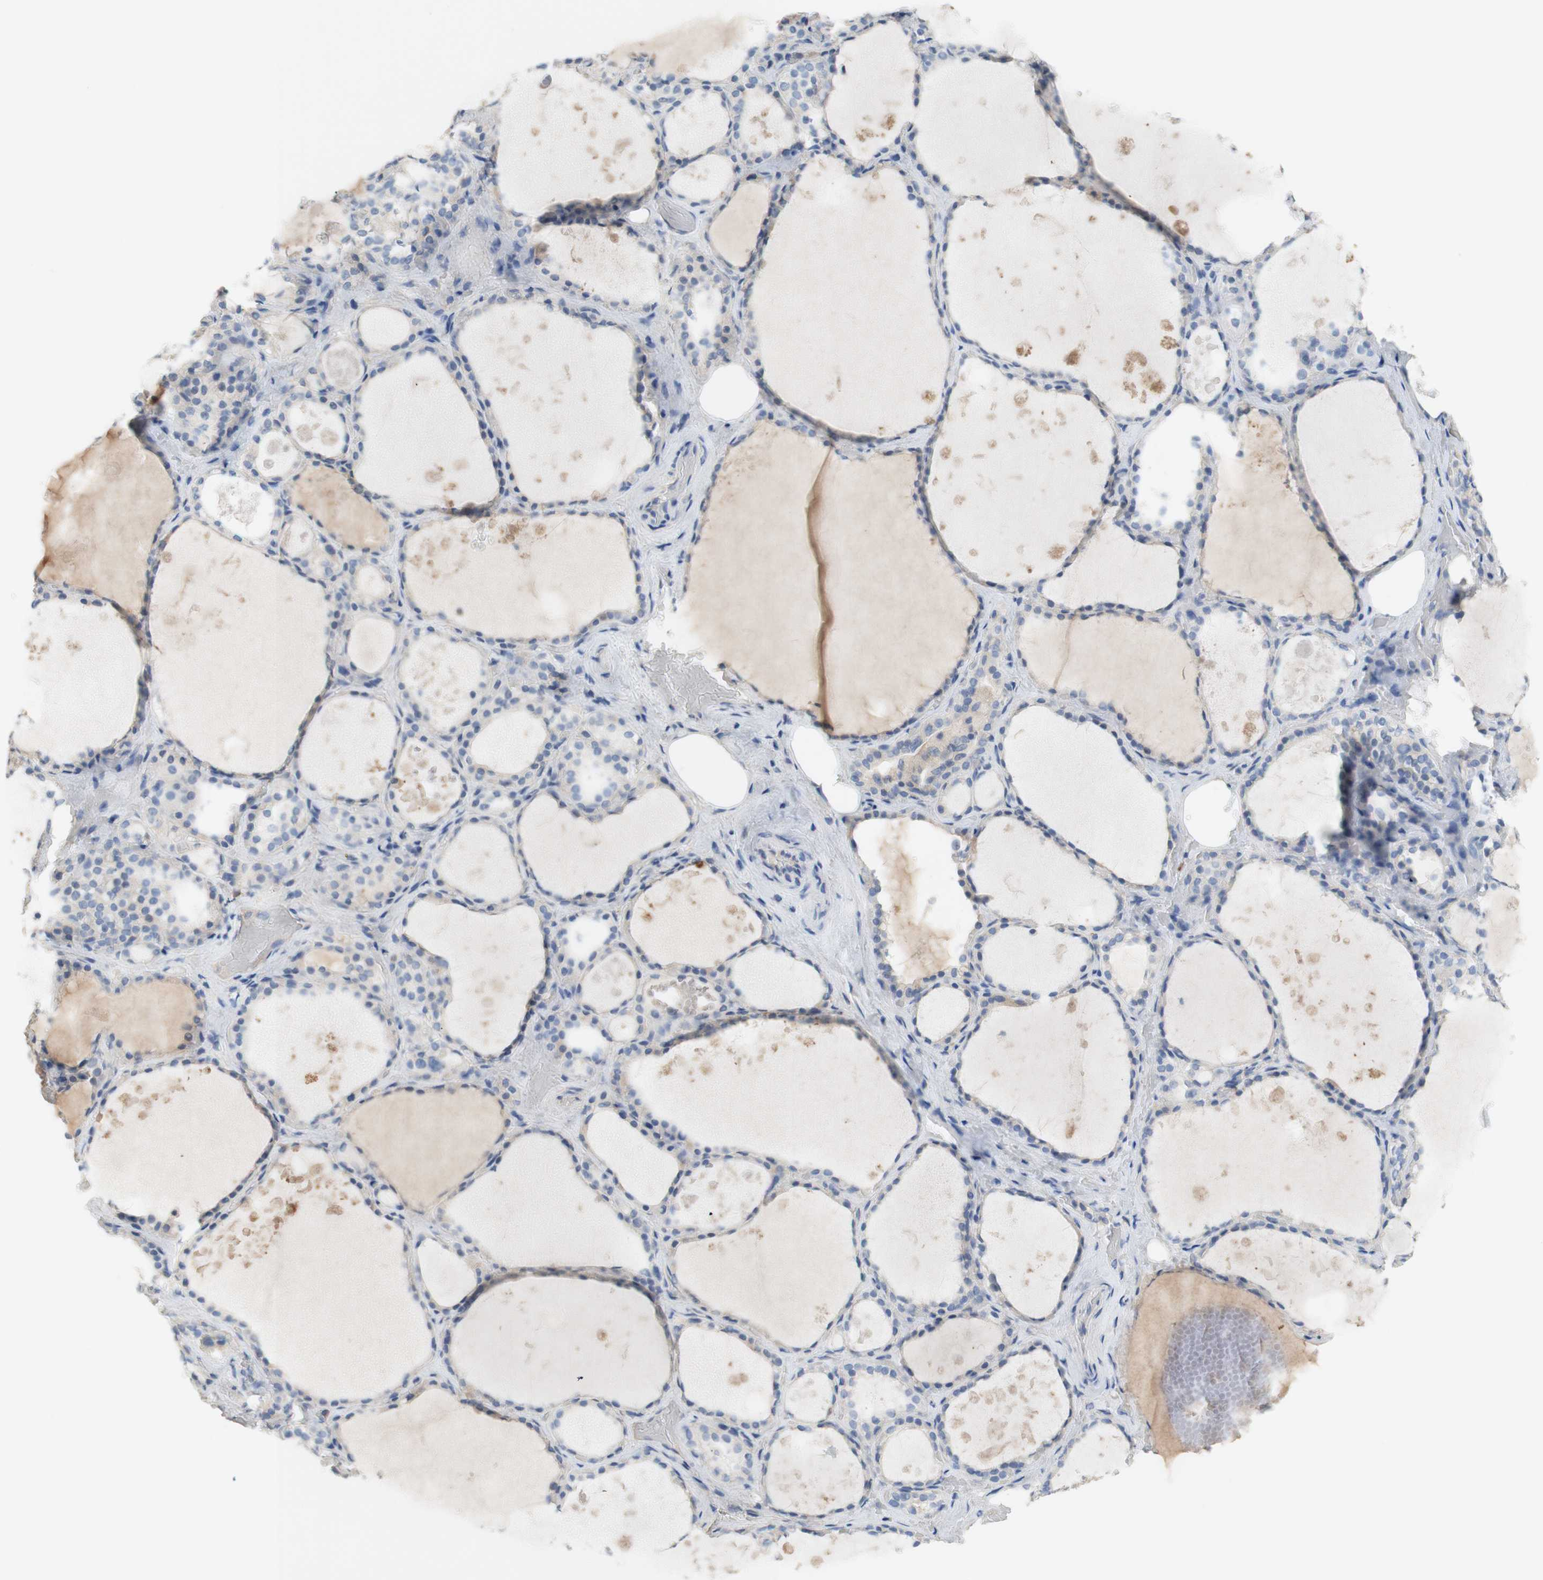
{"staining": {"intensity": "weak", "quantity": ">75%", "location": "cytoplasmic/membranous"}, "tissue": "thyroid gland", "cell_type": "Glandular cells", "image_type": "normal", "snomed": [{"axis": "morphology", "description": "Normal tissue, NOS"}, {"axis": "topography", "description": "Thyroid gland"}], "caption": "Weak cytoplasmic/membranous staining for a protein is identified in about >75% of glandular cells of normal thyroid gland using IHC.", "gene": "PACSIN1", "patient": {"sex": "male", "age": 61}}